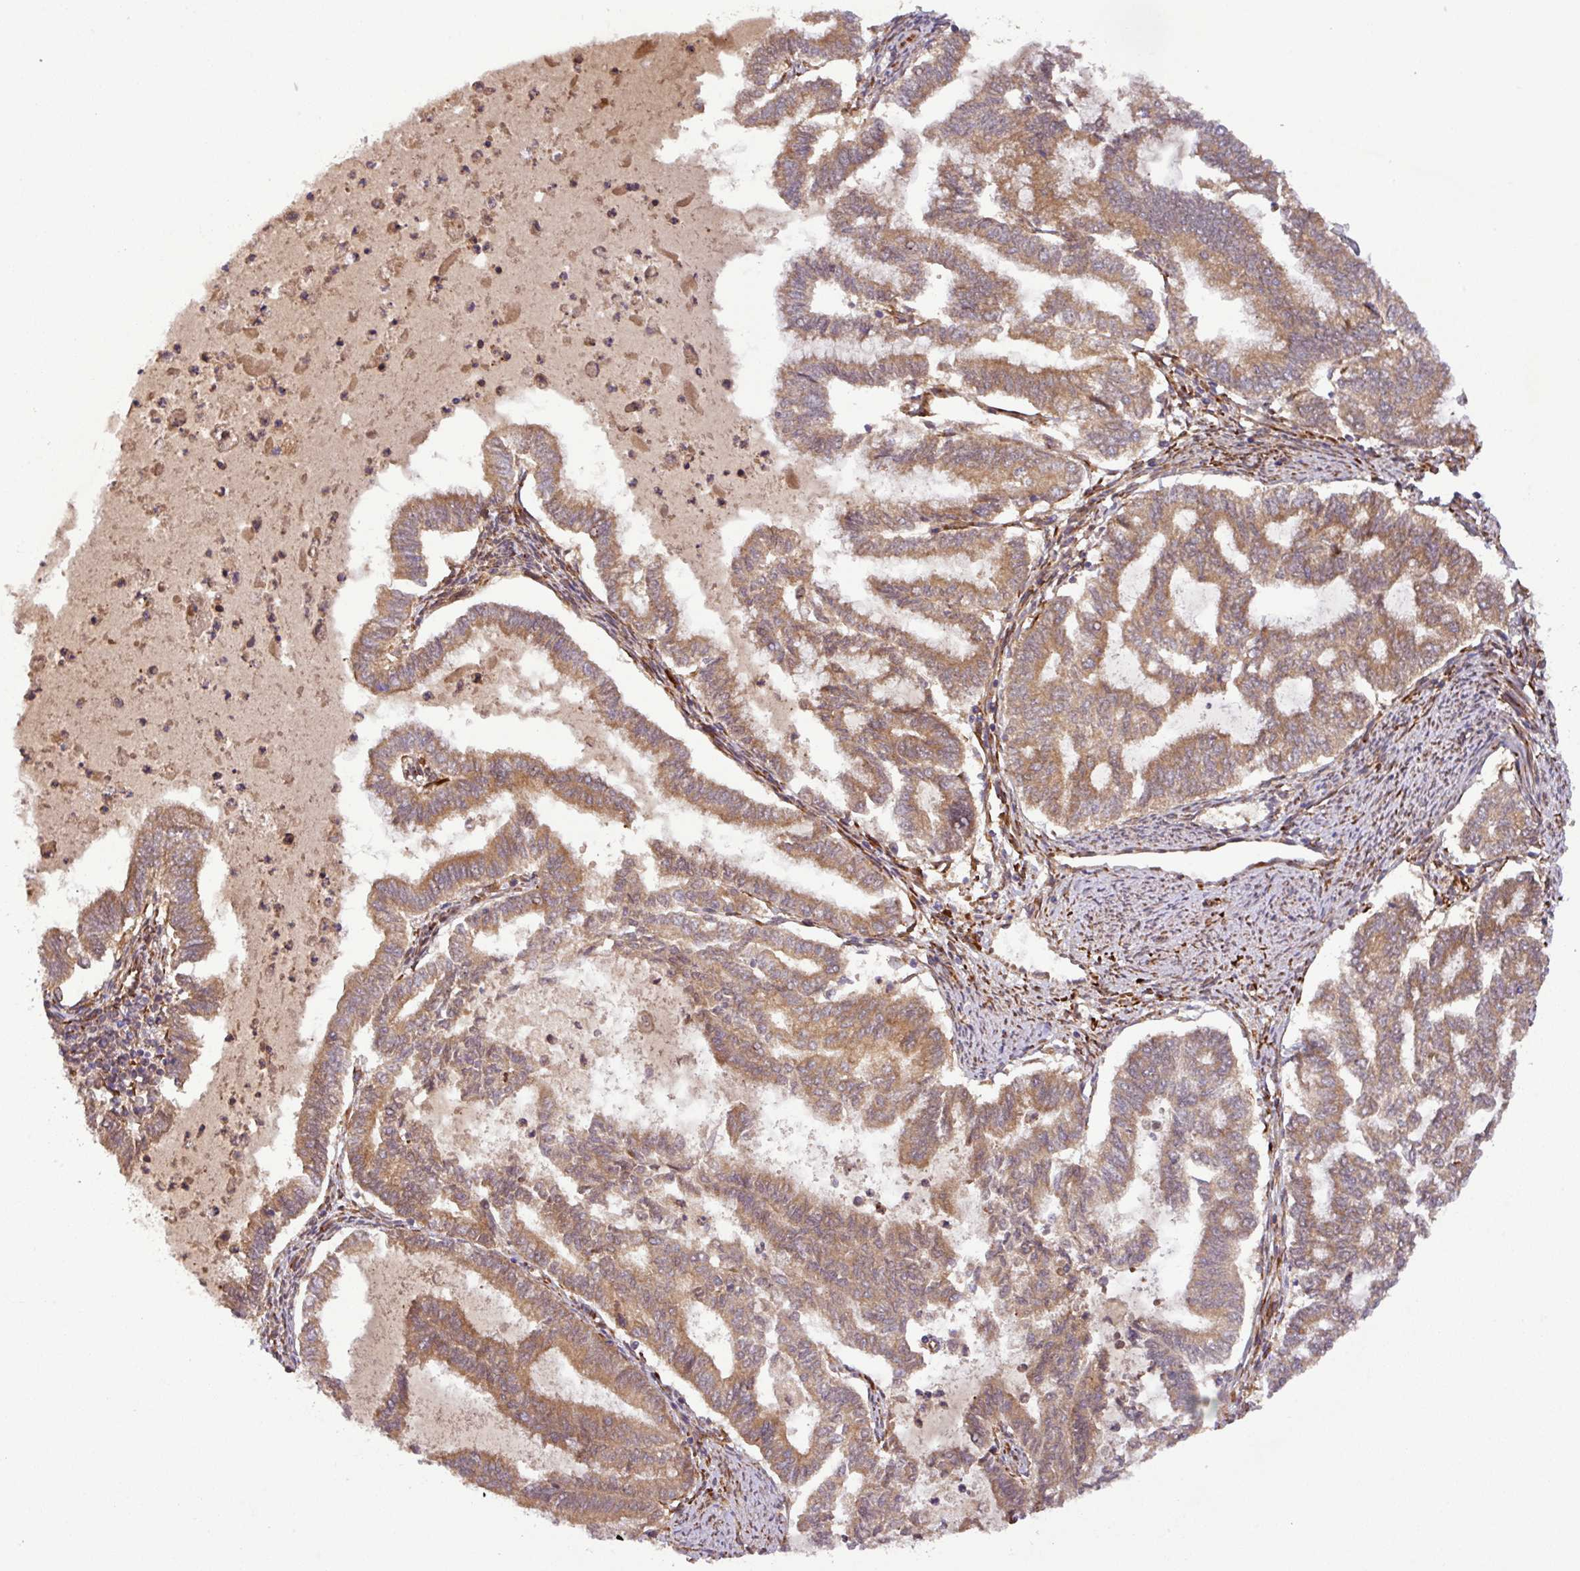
{"staining": {"intensity": "moderate", "quantity": ">75%", "location": "cytoplasmic/membranous"}, "tissue": "endometrial cancer", "cell_type": "Tumor cells", "image_type": "cancer", "snomed": [{"axis": "morphology", "description": "Adenocarcinoma, NOS"}, {"axis": "topography", "description": "Endometrium"}], "caption": "Immunohistochemistry photomicrograph of endometrial adenocarcinoma stained for a protein (brown), which exhibits medium levels of moderate cytoplasmic/membranous expression in approximately >75% of tumor cells.", "gene": "ART1", "patient": {"sex": "female", "age": 79}}